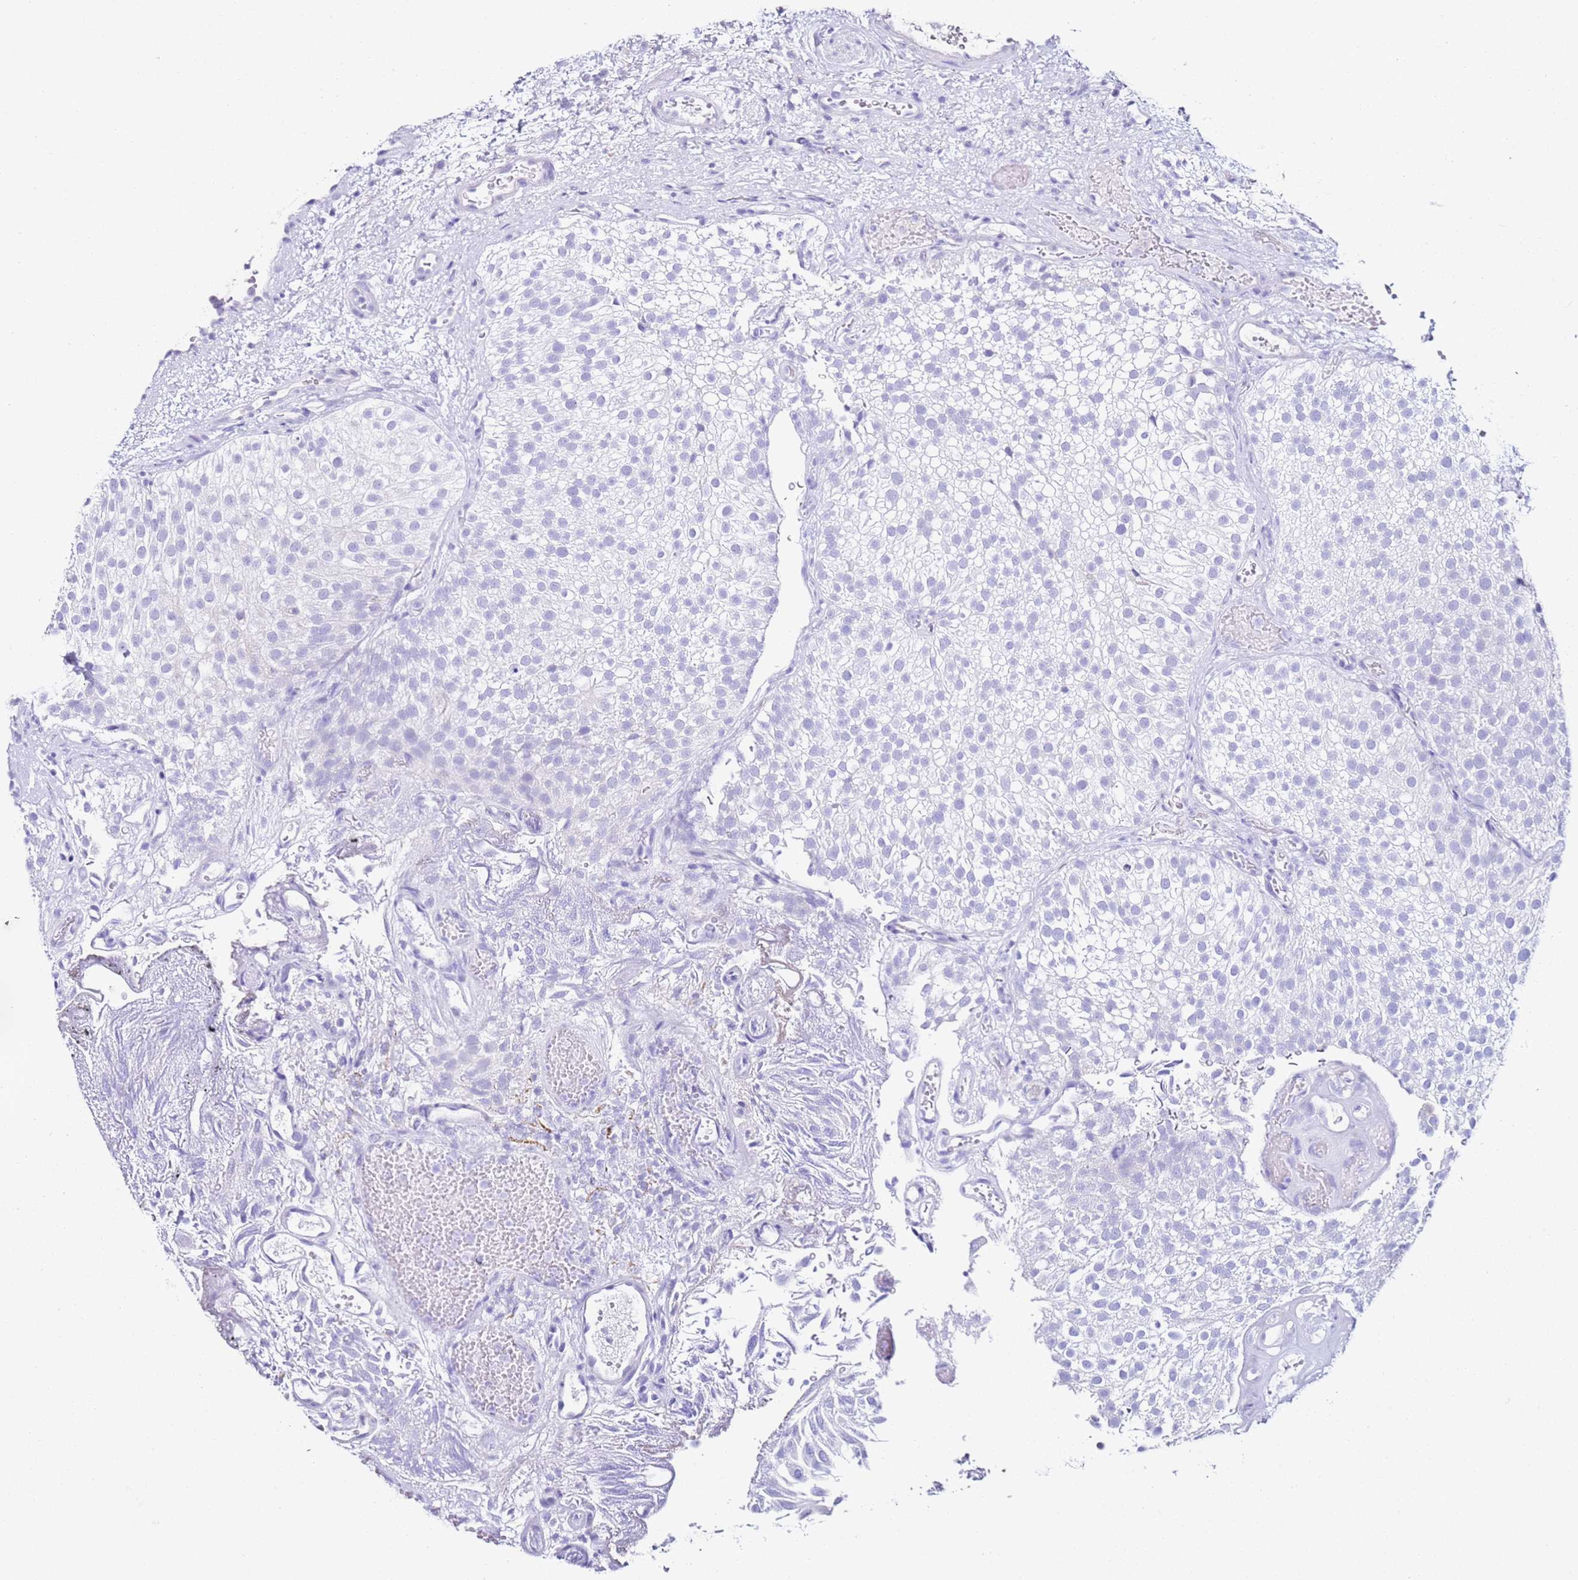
{"staining": {"intensity": "negative", "quantity": "none", "location": "none"}, "tissue": "urothelial cancer", "cell_type": "Tumor cells", "image_type": "cancer", "snomed": [{"axis": "morphology", "description": "Urothelial carcinoma, Low grade"}, {"axis": "topography", "description": "Urinary bladder"}], "caption": "IHC histopathology image of human low-grade urothelial carcinoma stained for a protein (brown), which displays no positivity in tumor cells. (DAB immunohistochemistry (IHC) with hematoxylin counter stain).", "gene": "PTBP2", "patient": {"sex": "male", "age": 78}}